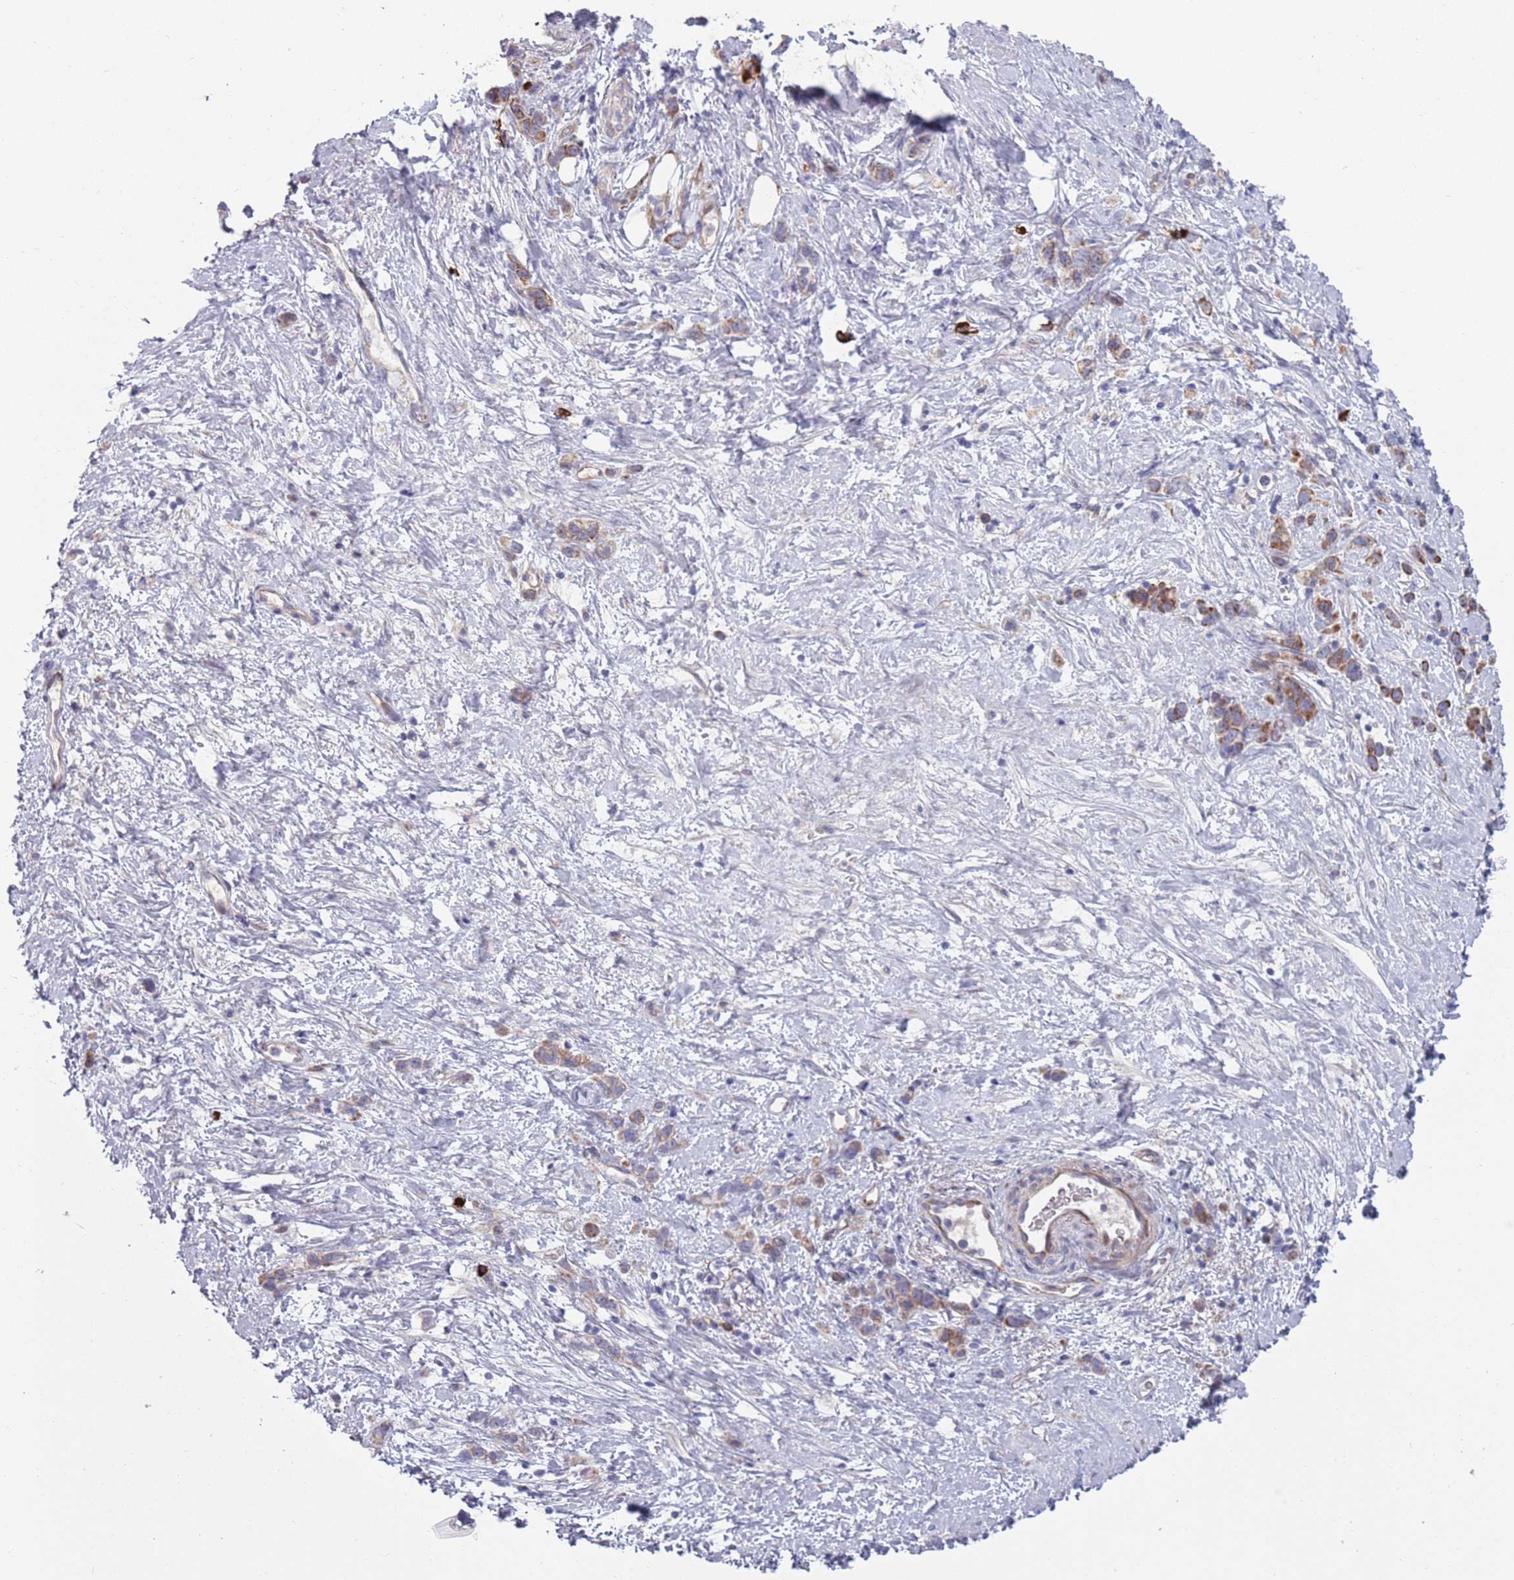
{"staining": {"intensity": "moderate", "quantity": ">75%", "location": "cytoplasmic/membranous"}, "tissue": "stomach cancer", "cell_type": "Tumor cells", "image_type": "cancer", "snomed": [{"axis": "morphology", "description": "Adenocarcinoma, NOS"}, {"axis": "topography", "description": "Stomach"}], "caption": "Immunohistochemistry (IHC) image of human stomach cancer (adenocarcinoma) stained for a protein (brown), which shows medium levels of moderate cytoplasmic/membranous staining in about >75% of tumor cells.", "gene": "TYW1", "patient": {"sex": "female", "age": 65}}